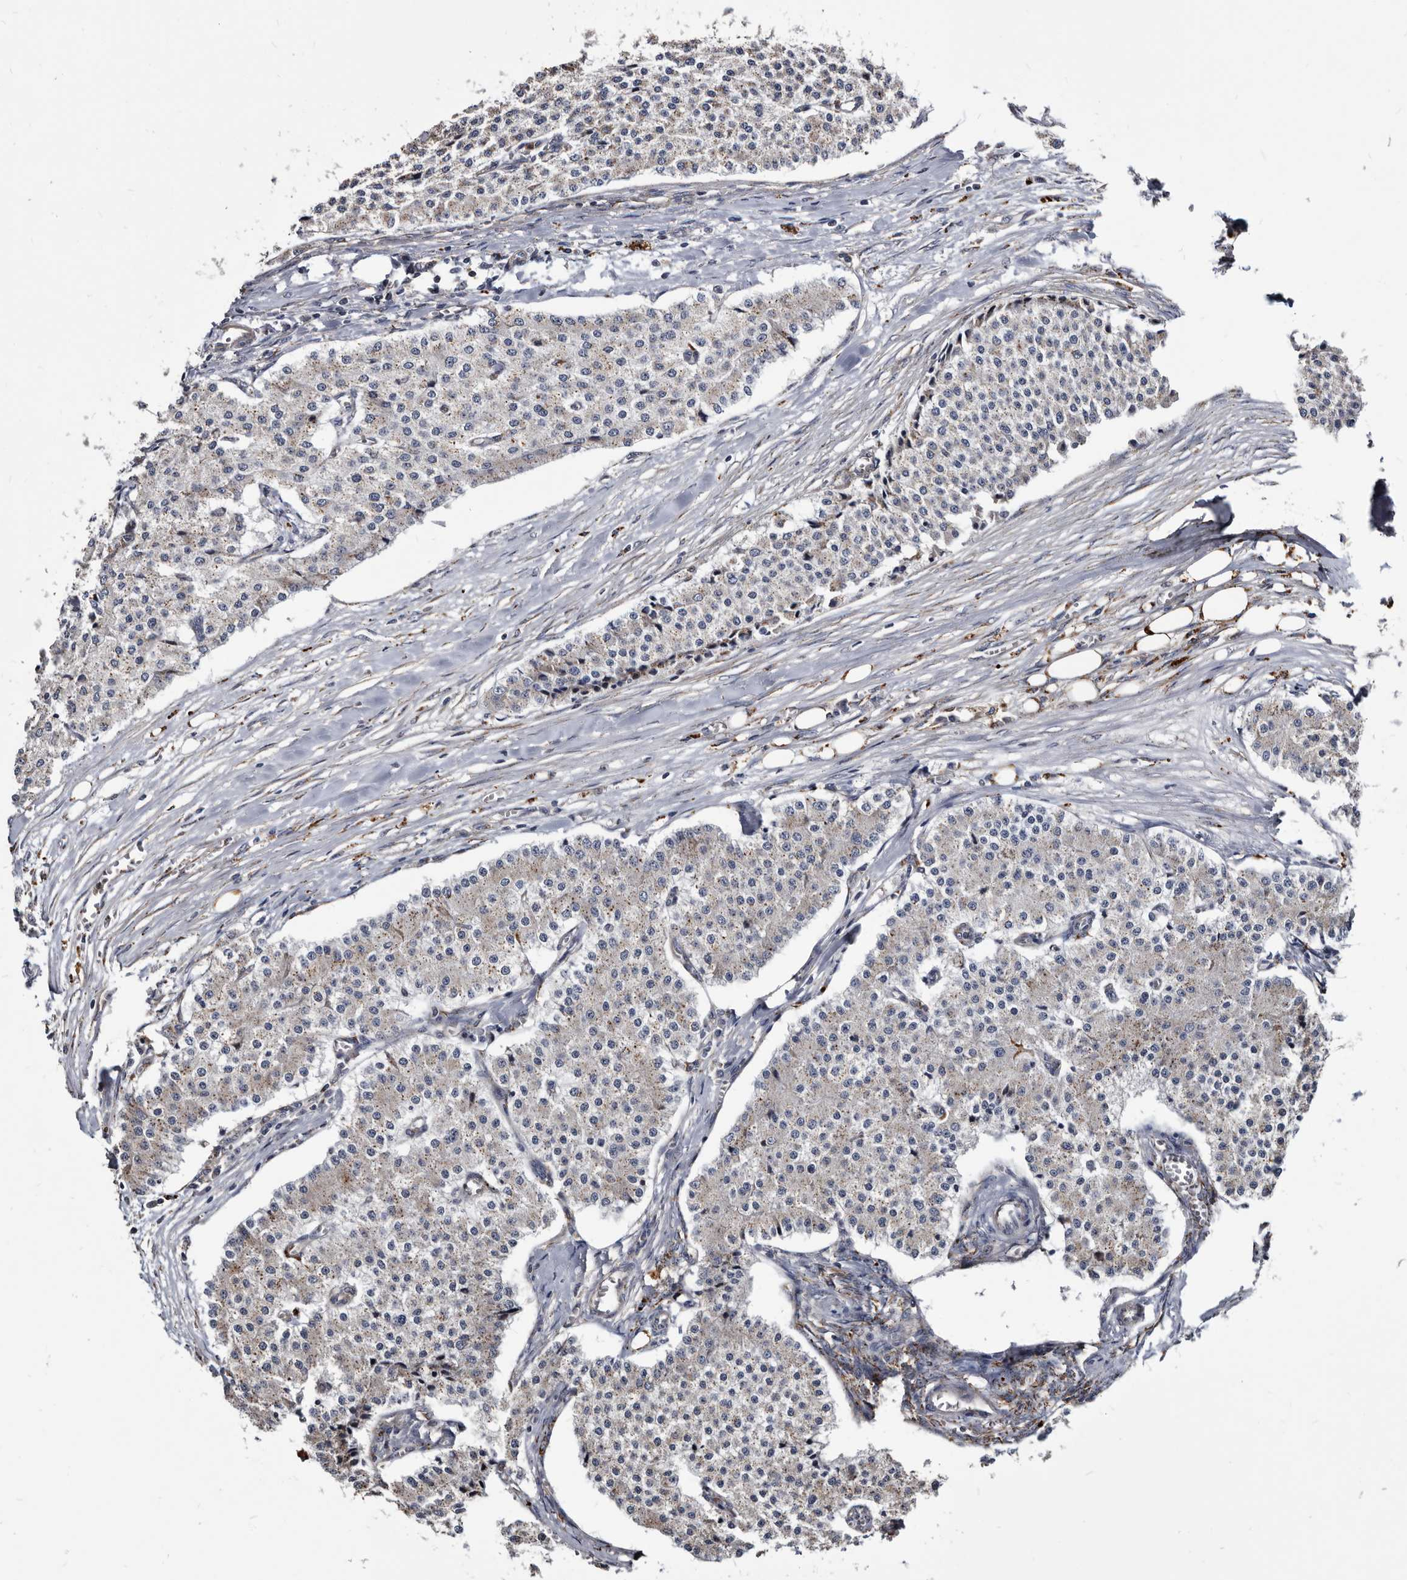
{"staining": {"intensity": "negative", "quantity": "none", "location": "none"}, "tissue": "carcinoid", "cell_type": "Tumor cells", "image_type": "cancer", "snomed": [{"axis": "morphology", "description": "Carcinoid, malignant, NOS"}, {"axis": "topography", "description": "Colon"}], "caption": "A photomicrograph of carcinoid stained for a protein exhibits no brown staining in tumor cells.", "gene": "CTSA", "patient": {"sex": "female", "age": 52}}